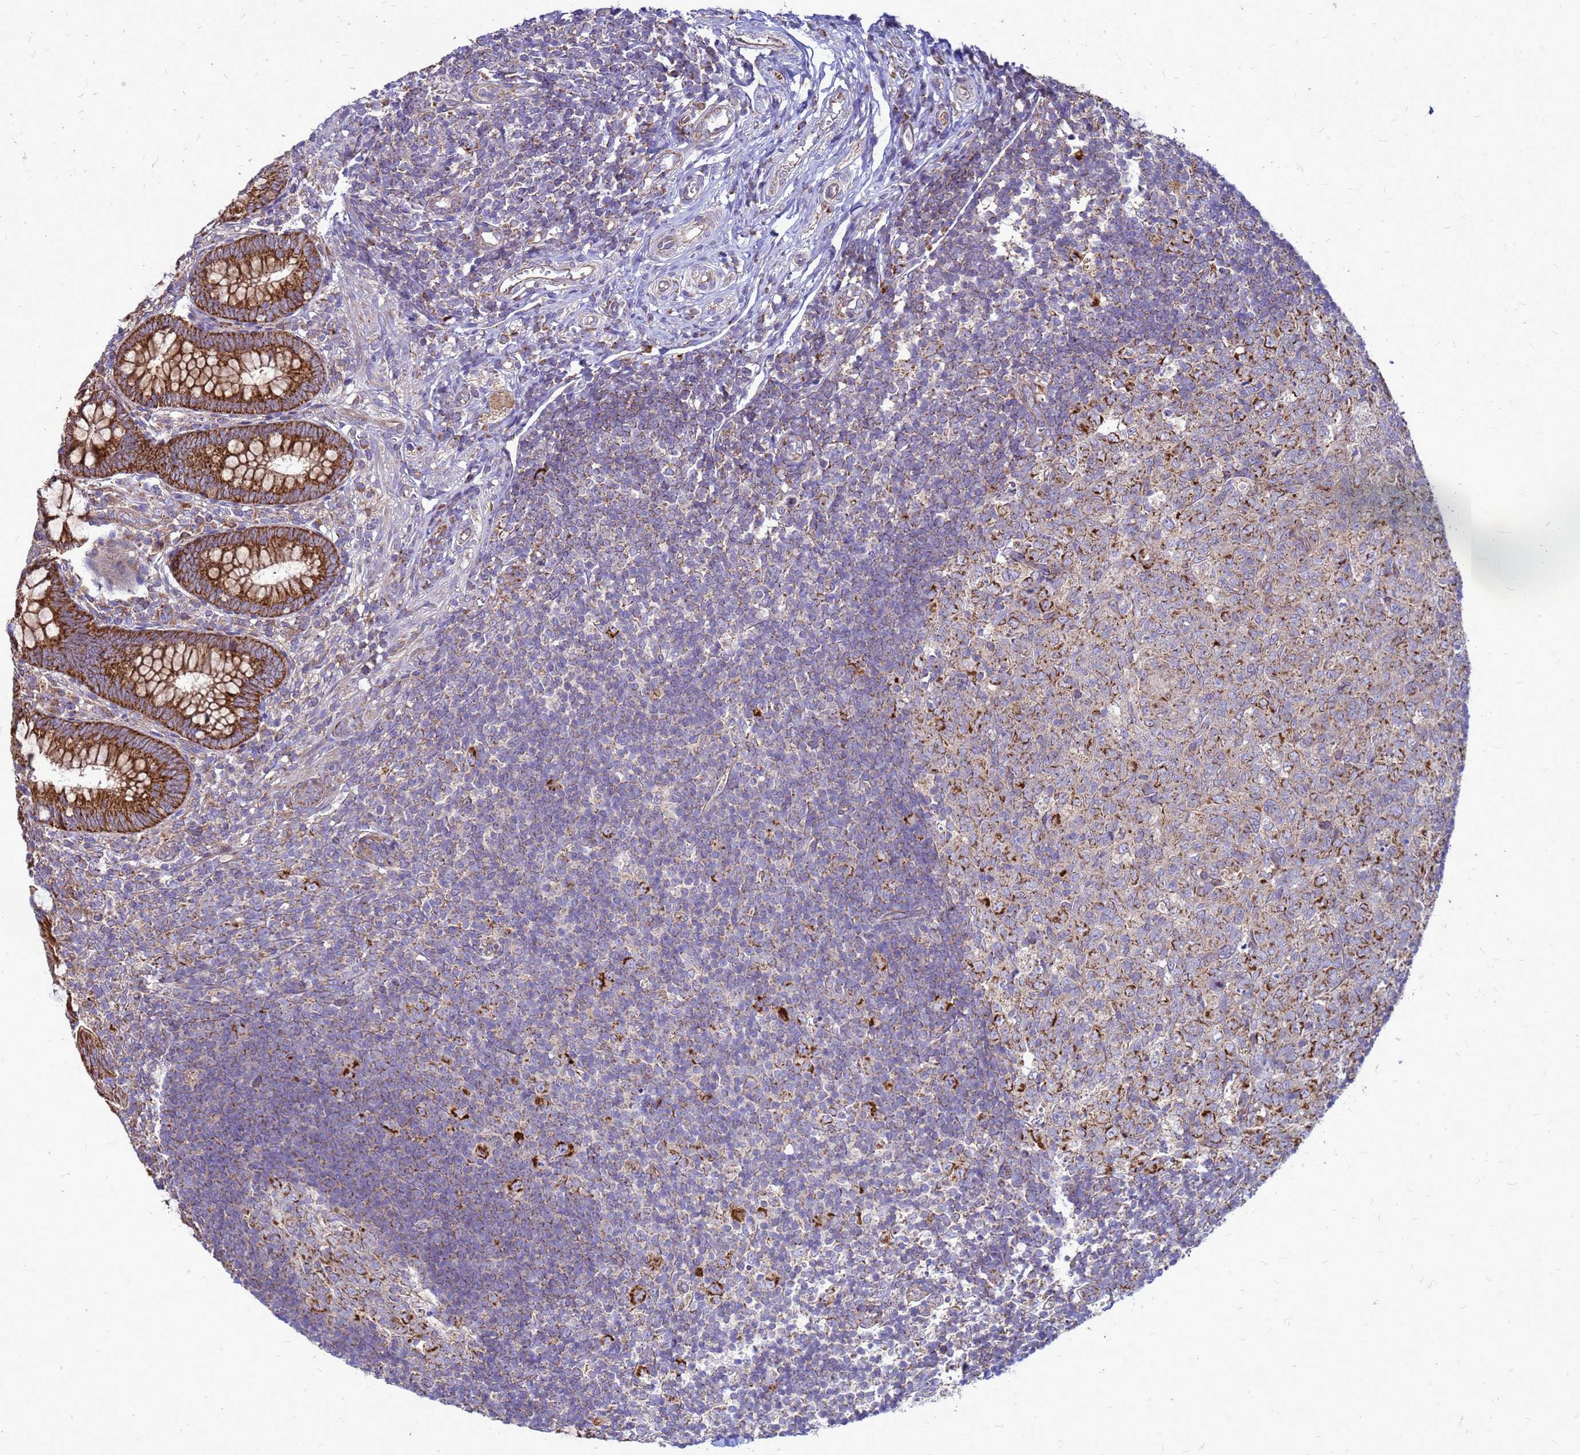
{"staining": {"intensity": "strong", "quantity": ">75%", "location": "cytoplasmic/membranous"}, "tissue": "appendix", "cell_type": "Glandular cells", "image_type": "normal", "snomed": [{"axis": "morphology", "description": "Normal tissue, NOS"}, {"axis": "topography", "description": "Appendix"}], "caption": "Brown immunohistochemical staining in normal human appendix displays strong cytoplasmic/membranous expression in approximately >75% of glandular cells.", "gene": "FSTL4", "patient": {"sex": "male", "age": 14}}